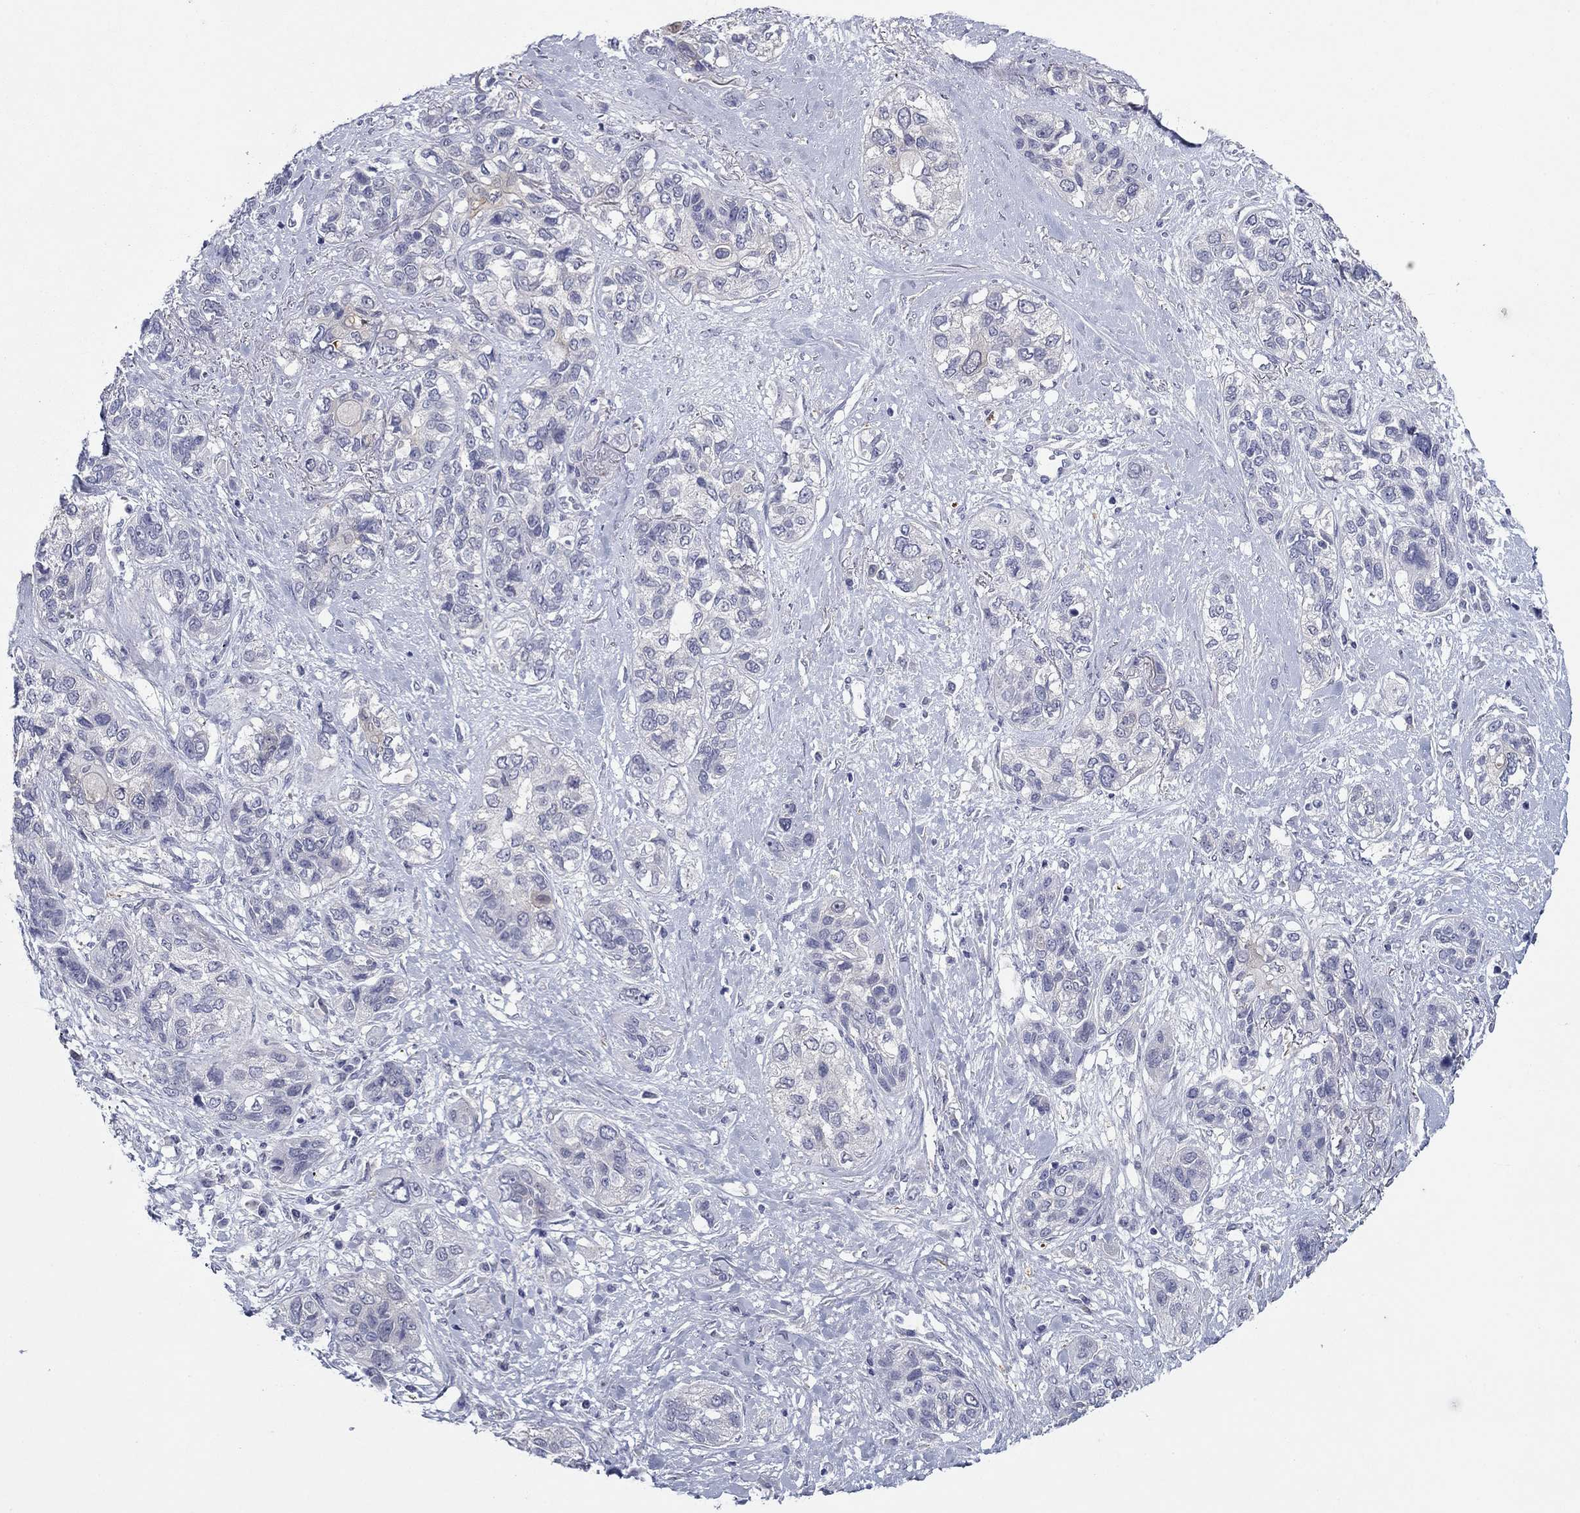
{"staining": {"intensity": "negative", "quantity": "none", "location": "none"}, "tissue": "lung cancer", "cell_type": "Tumor cells", "image_type": "cancer", "snomed": [{"axis": "morphology", "description": "Squamous cell carcinoma, NOS"}, {"axis": "topography", "description": "Lung"}], "caption": "Immunohistochemistry (IHC) of human lung cancer exhibits no expression in tumor cells.", "gene": "PLS1", "patient": {"sex": "female", "age": 70}}